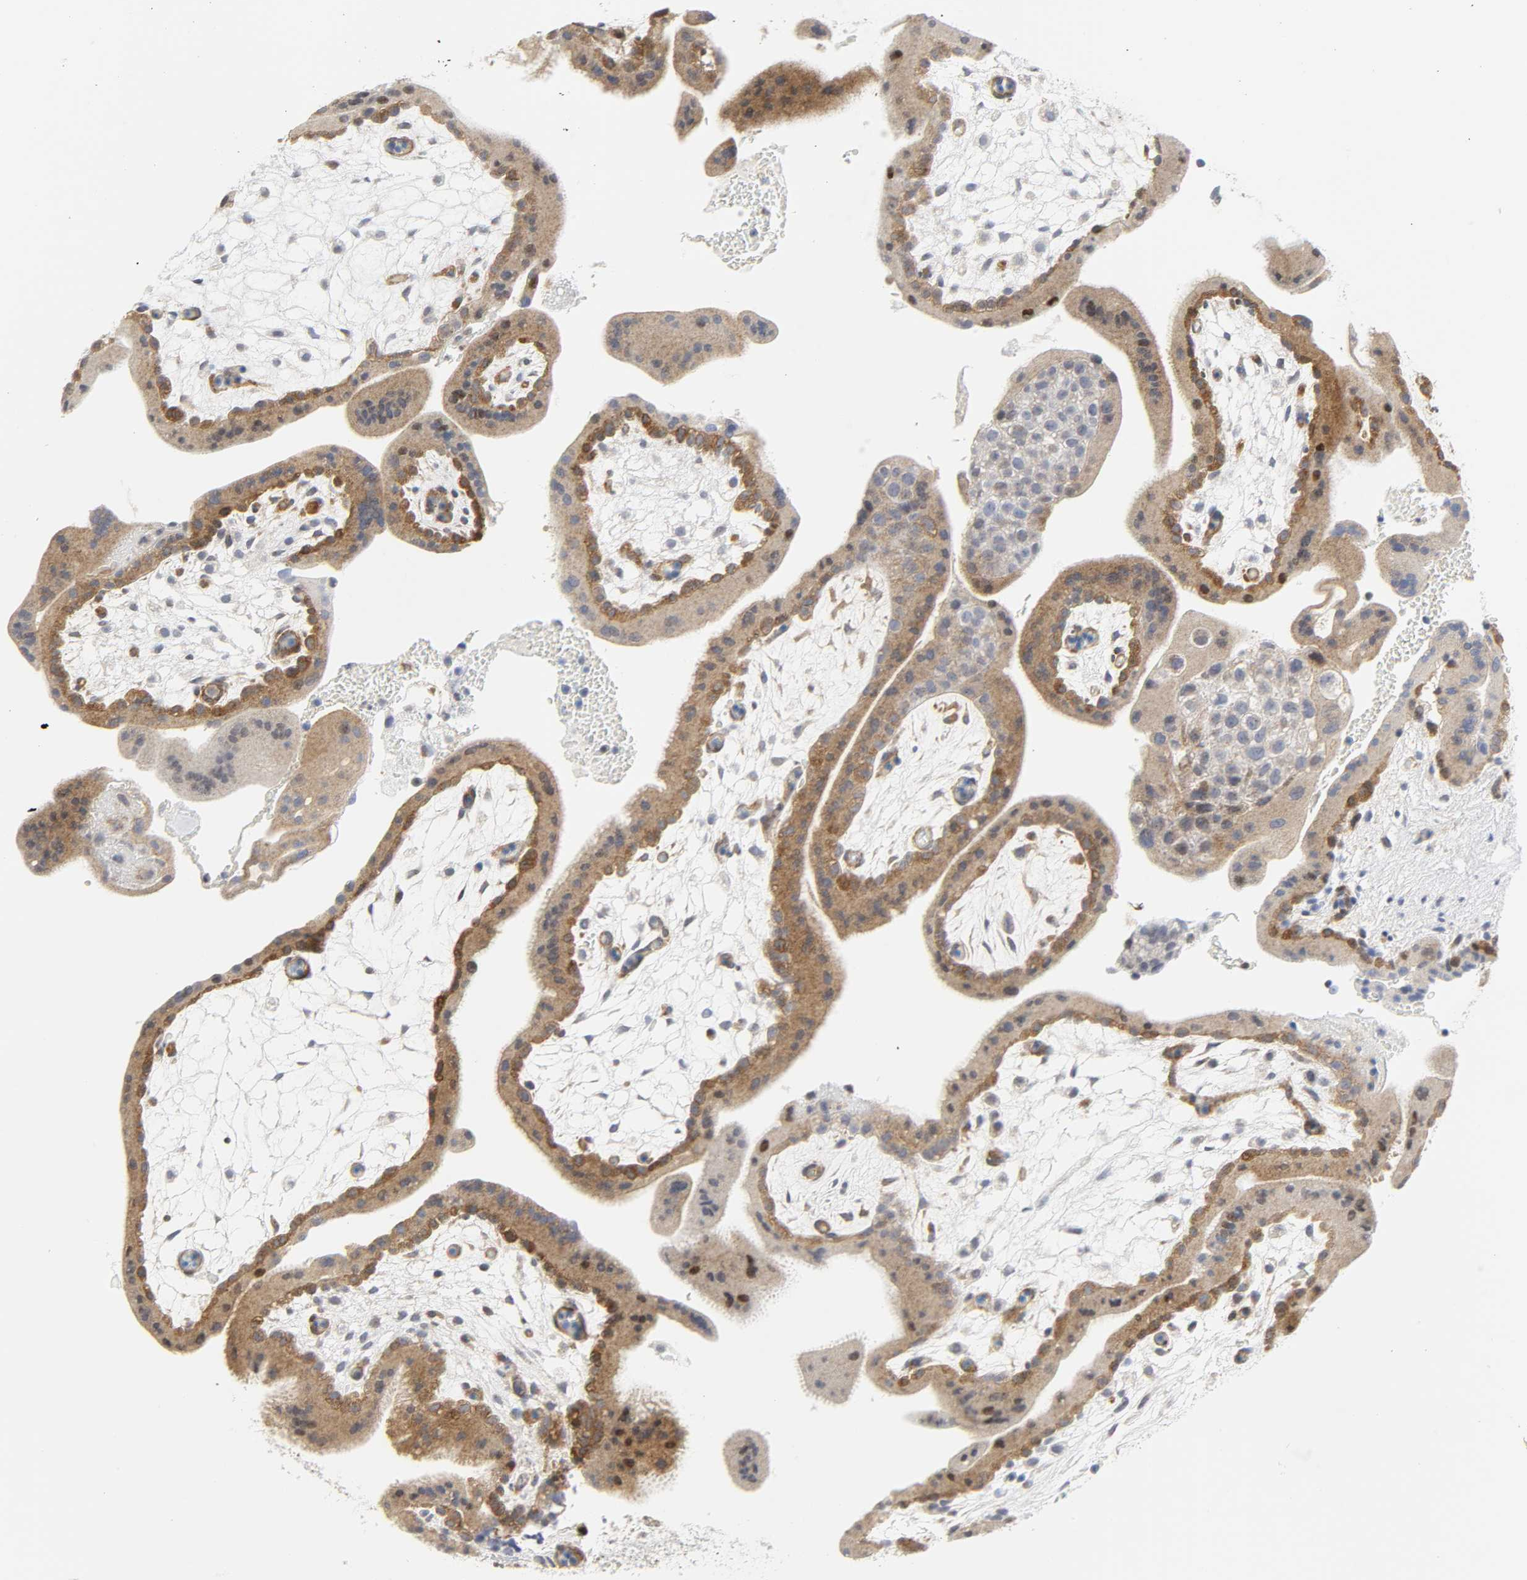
{"staining": {"intensity": "moderate", "quantity": "<25%", "location": "nuclear"}, "tissue": "placenta", "cell_type": "Decidual cells", "image_type": "normal", "snomed": [{"axis": "morphology", "description": "Normal tissue, NOS"}, {"axis": "topography", "description": "Placenta"}], "caption": "Placenta stained for a protein (brown) reveals moderate nuclear positive staining in approximately <25% of decidual cells.", "gene": "DOCK1", "patient": {"sex": "female", "age": 35}}